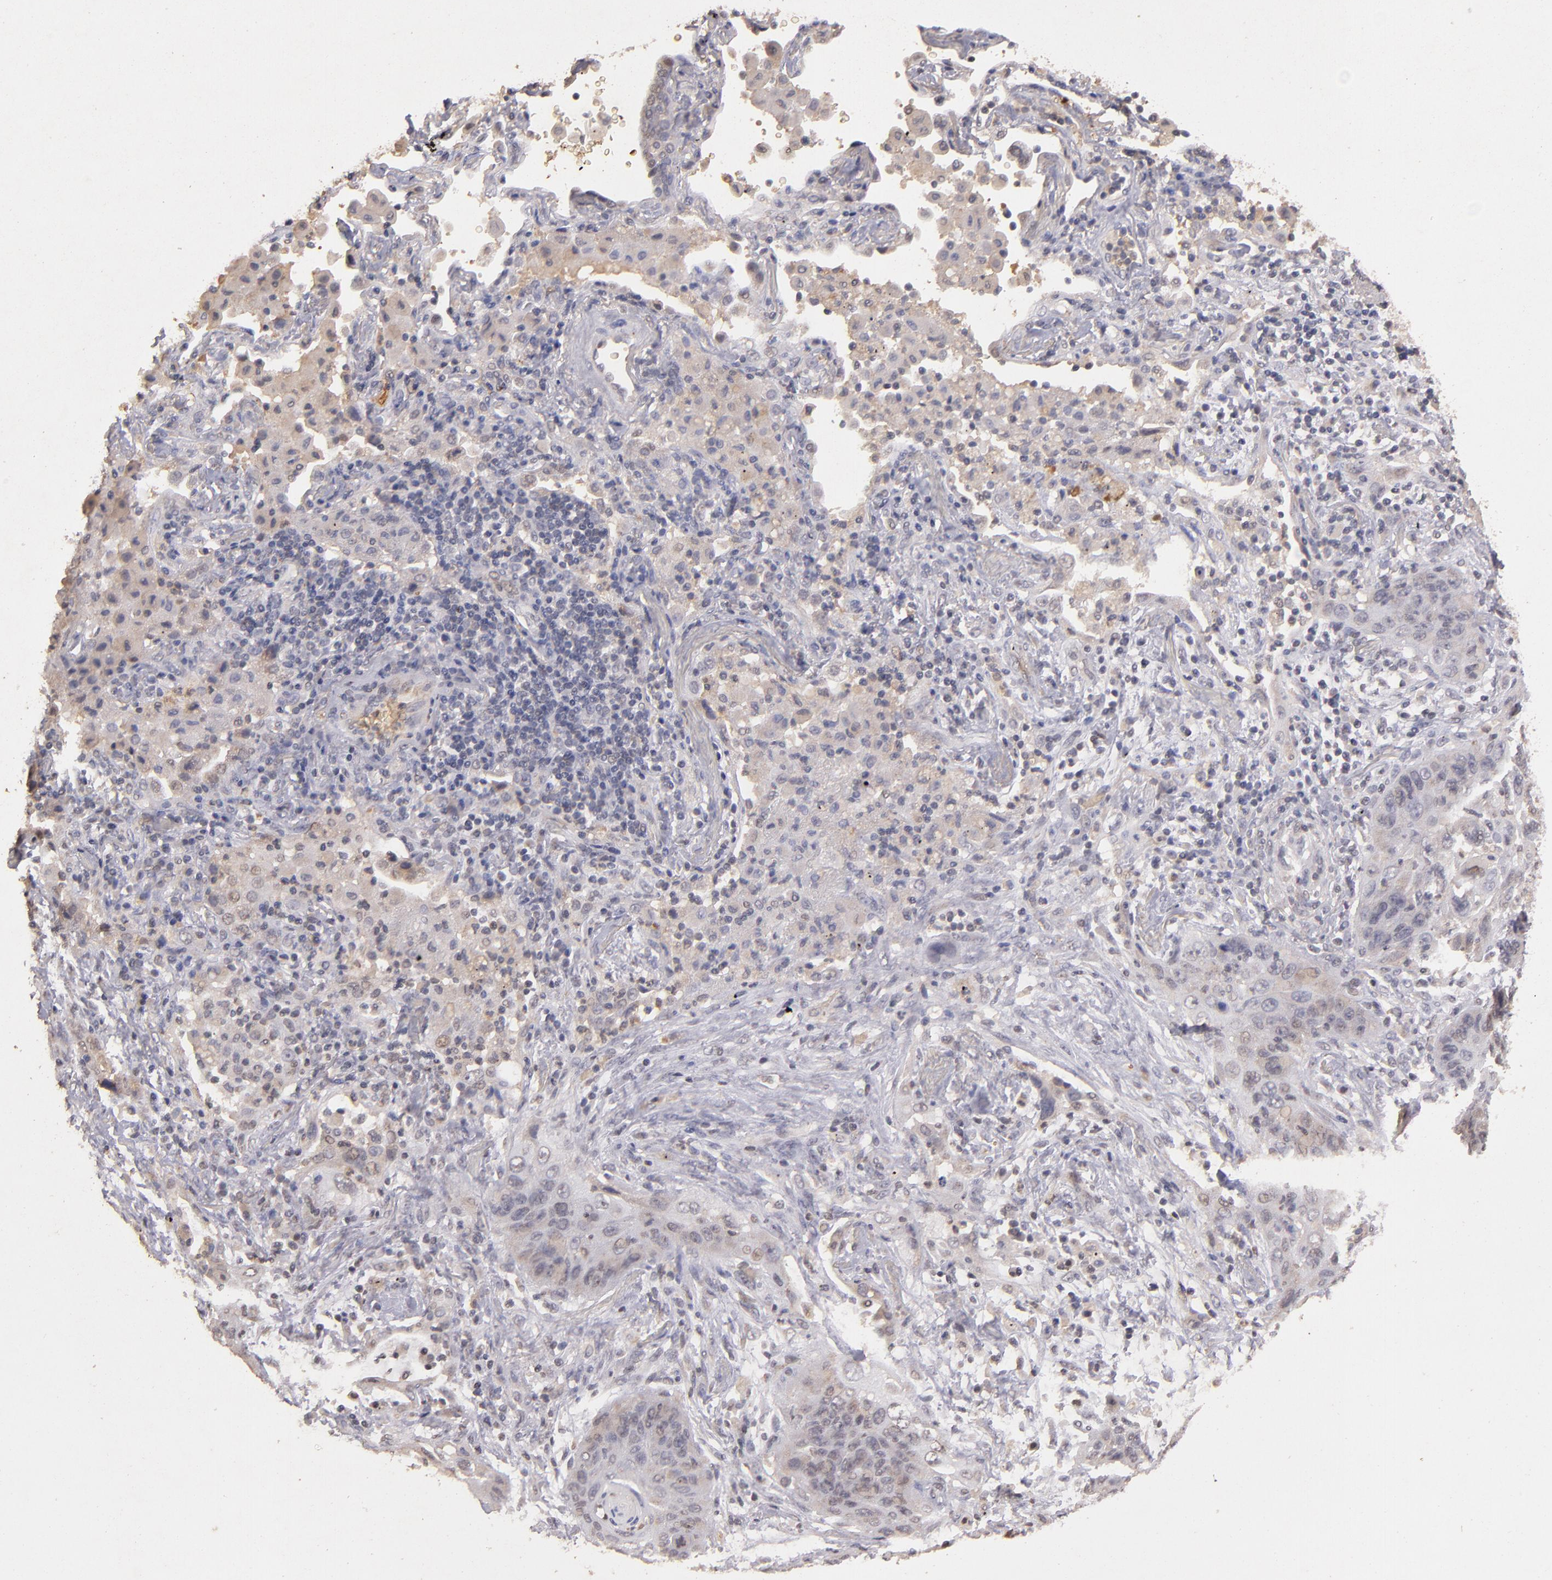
{"staining": {"intensity": "weak", "quantity": "25%-75%", "location": "cytoplasmic/membranous"}, "tissue": "lung cancer", "cell_type": "Tumor cells", "image_type": "cancer", "snomed": [{"axis": "morphology", "description": "Squamous cell carcinoma, NOS"}, {"axis": "topography", "description": "Lung"}], "caption": "Protein staining of lung cancer (squamous cell carcinoma) tissue reveals weak cytoplasmic/membranous expression in approximately 25%-75% of tumor cells. Nuclei are stained in blue.", "gene": "SERPINC1", "patient": {"sex": "female", "age": 67}}